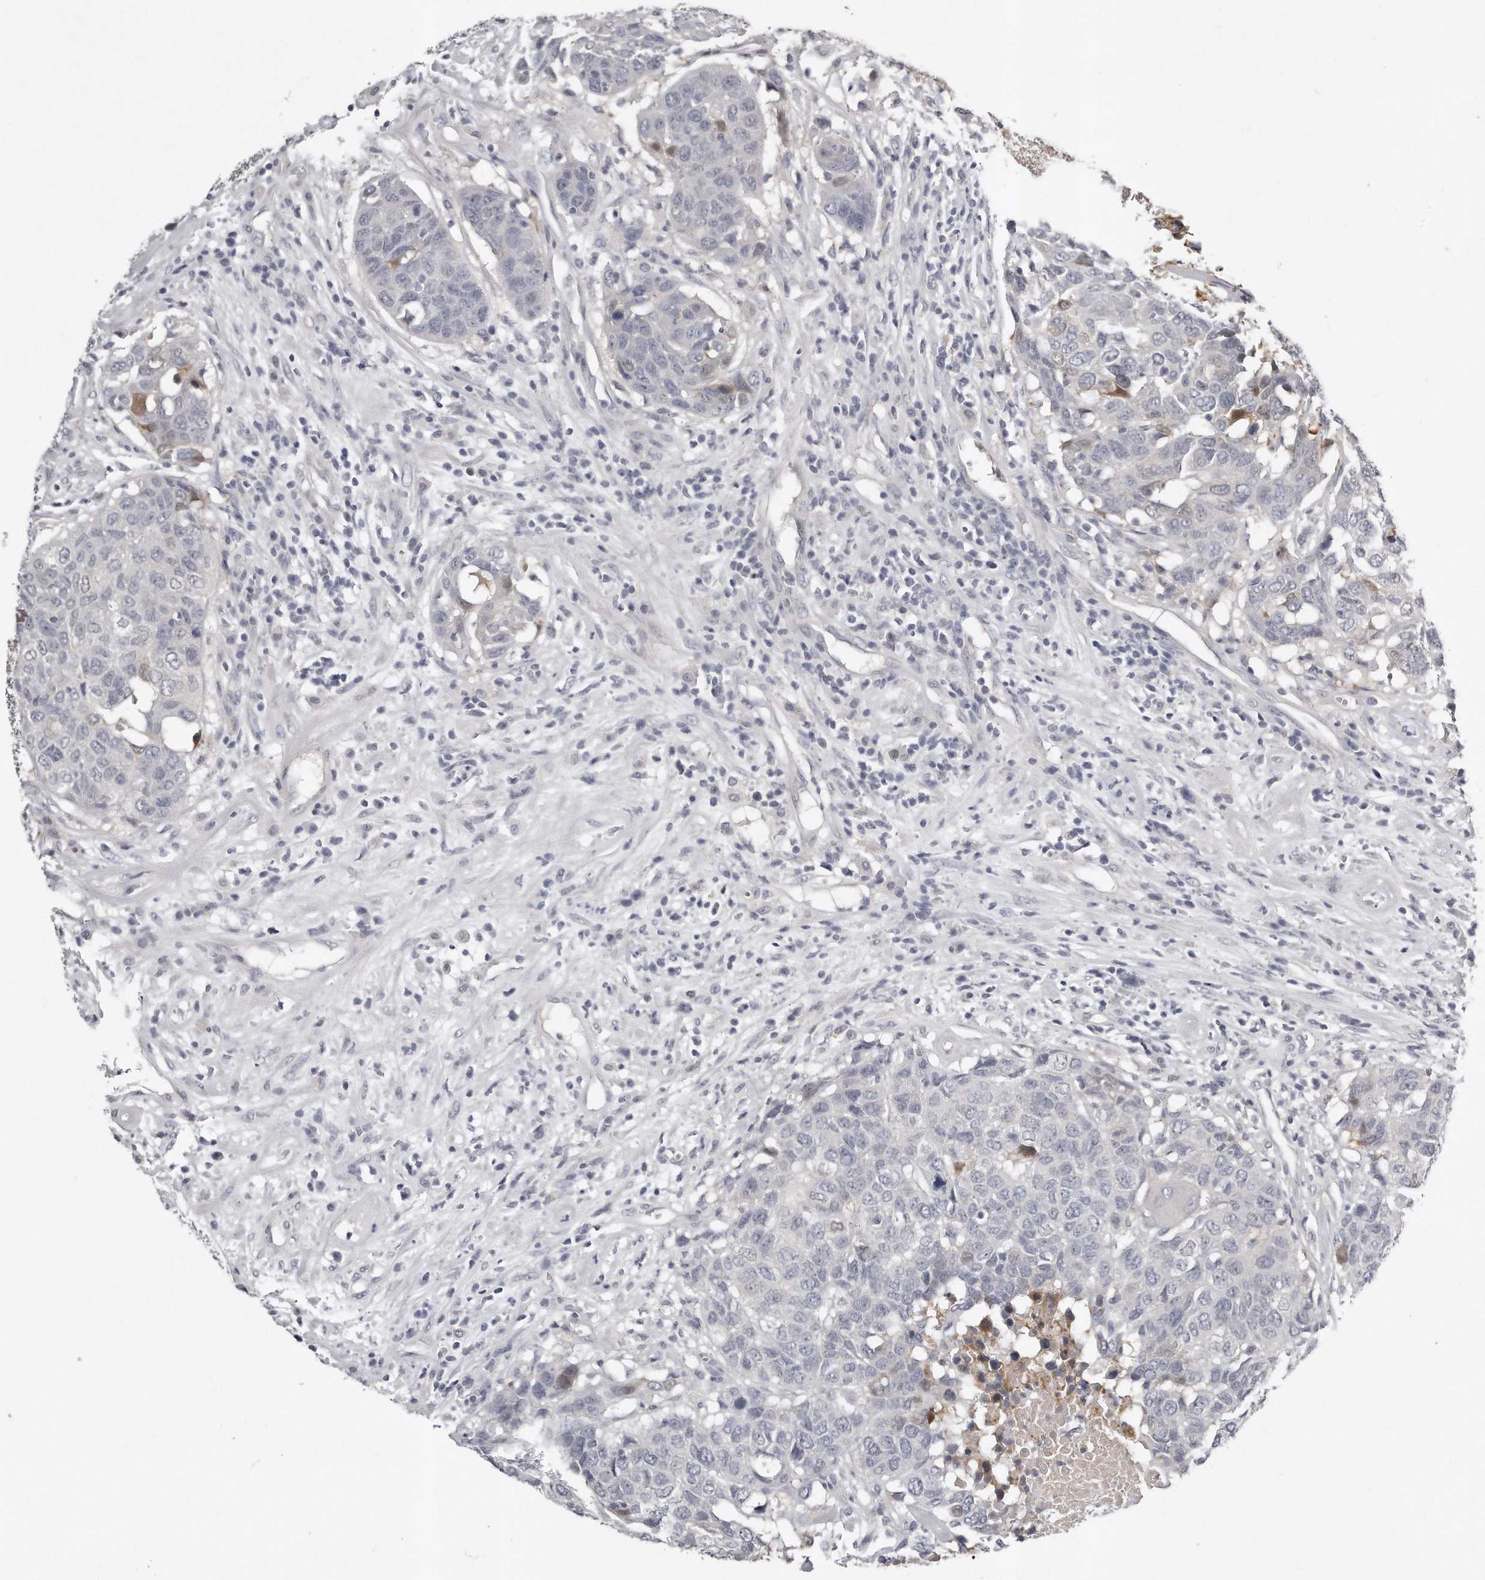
{"staining": {"intensity": "negative", "quantity": "none", "location": "none"}, "tissue": "head and neck cancer", "cell_type": "Tumor cells", "image_type": "cancer", "snomed": [{"axis": "morphology", "description": "Squamous cell carcinoma, NOS"}, {"axis": "topography", "description": "Head-Neck"}], "caption": "Squamous cell carcinoma (head and neck) was stained to show a protein in brown. There is no significant positivity in tumor cells. Brightfield microscopy of immunohistochemistry (IHC) stained with DAB (3,3'-diaminobenzidine) (brown) and hematoxylin (blue), captured at high magnification.", "gene": "GGCT", "patient": {"sex": "male", "age": 66}}